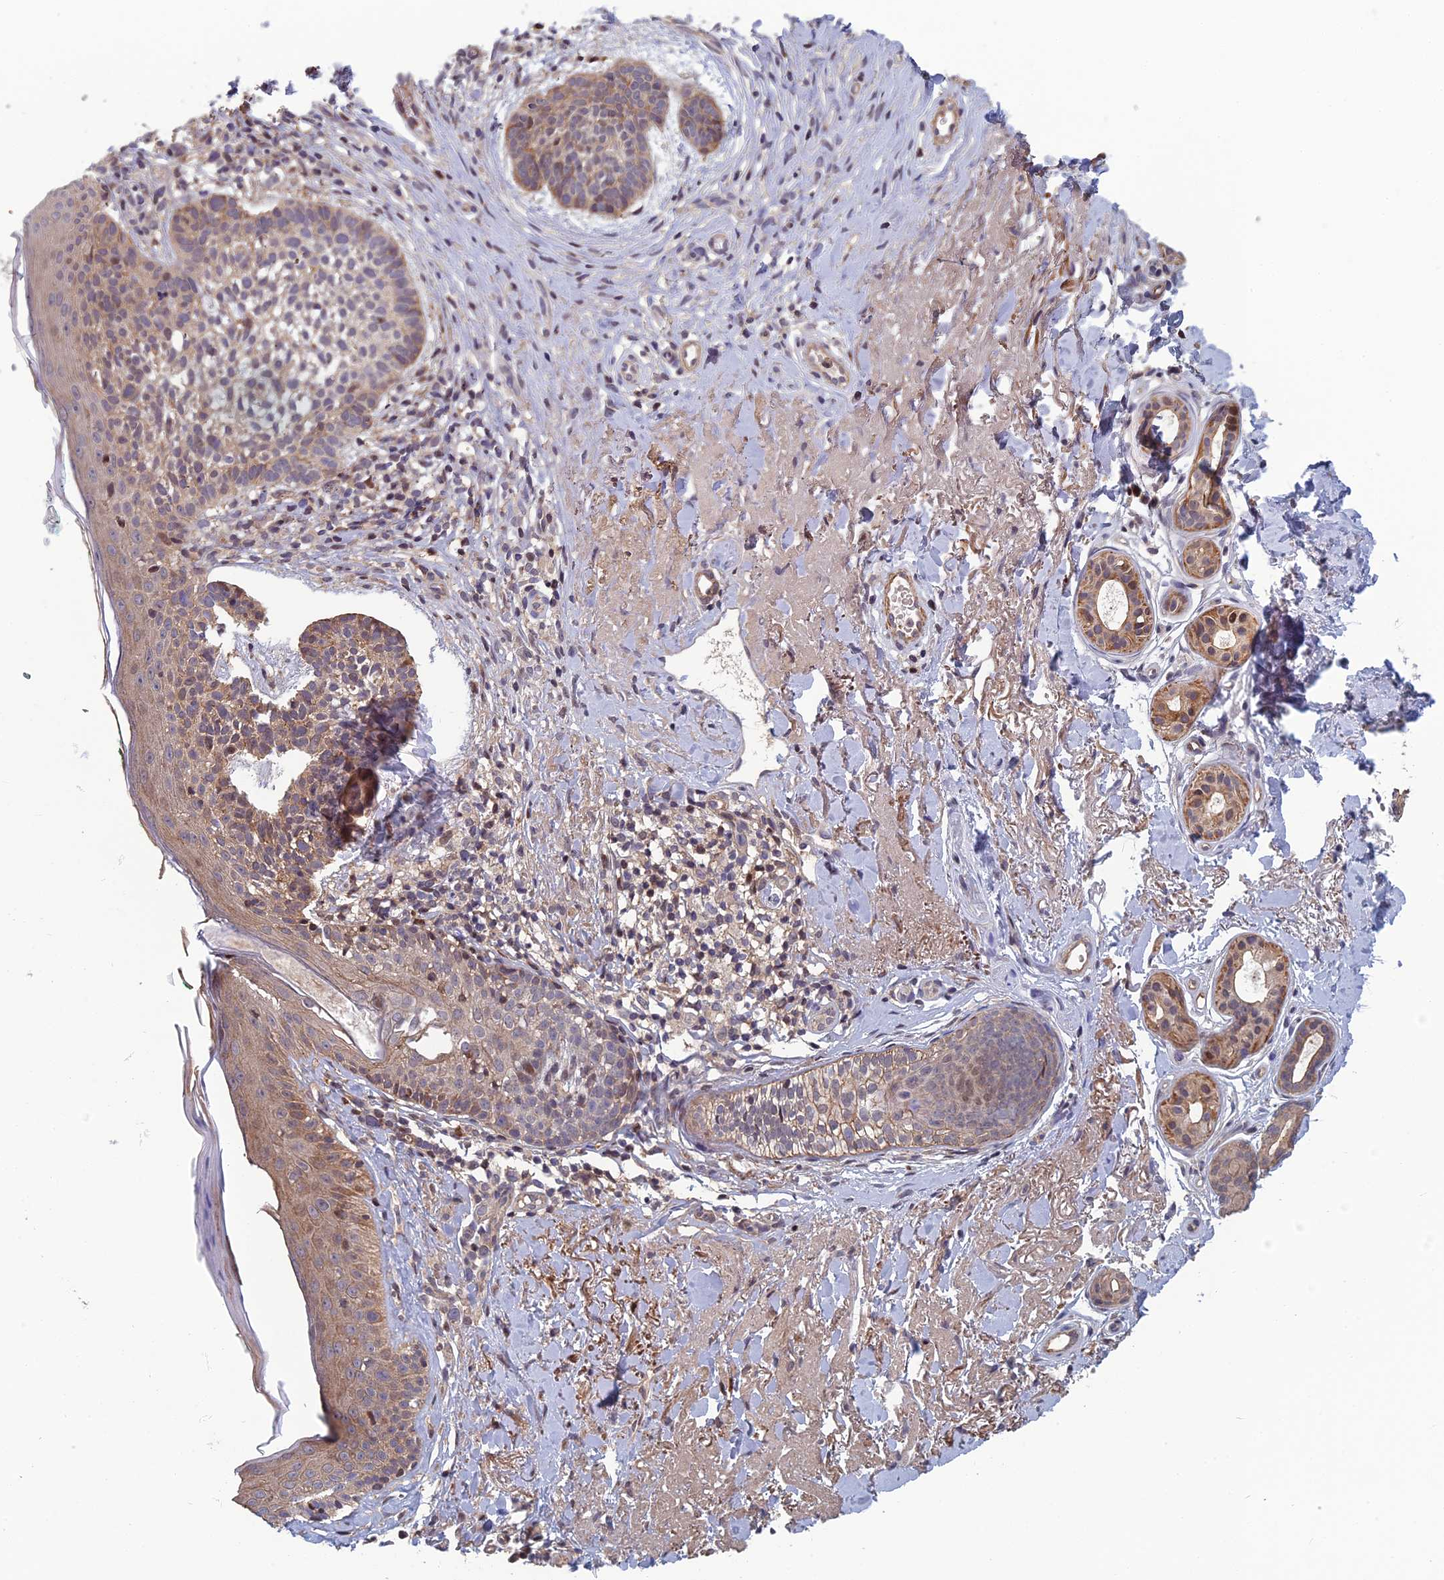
{"staining": {"intensity": "moderate", "quantity": "25%-75%", "location": "cytoplasmic/membranous,nuclear"}, "tissue": "skin cancer", "cell_type": "Tumor cells", "image_type": "cancer", "snomed": [{"axis": "morphology", "description": "Basal cell carcinoma"}, {"axis": "topography", "description": "Skin"}], "caption": "Skin cancer (basal cell carcinoma) tissue demonstrates moderate cytoplasmic/membranous and nuclear expression in about 25%-75% of tumor cells", "gene": "CCDC183", "patient": {"sex": "male", "age": 71}}